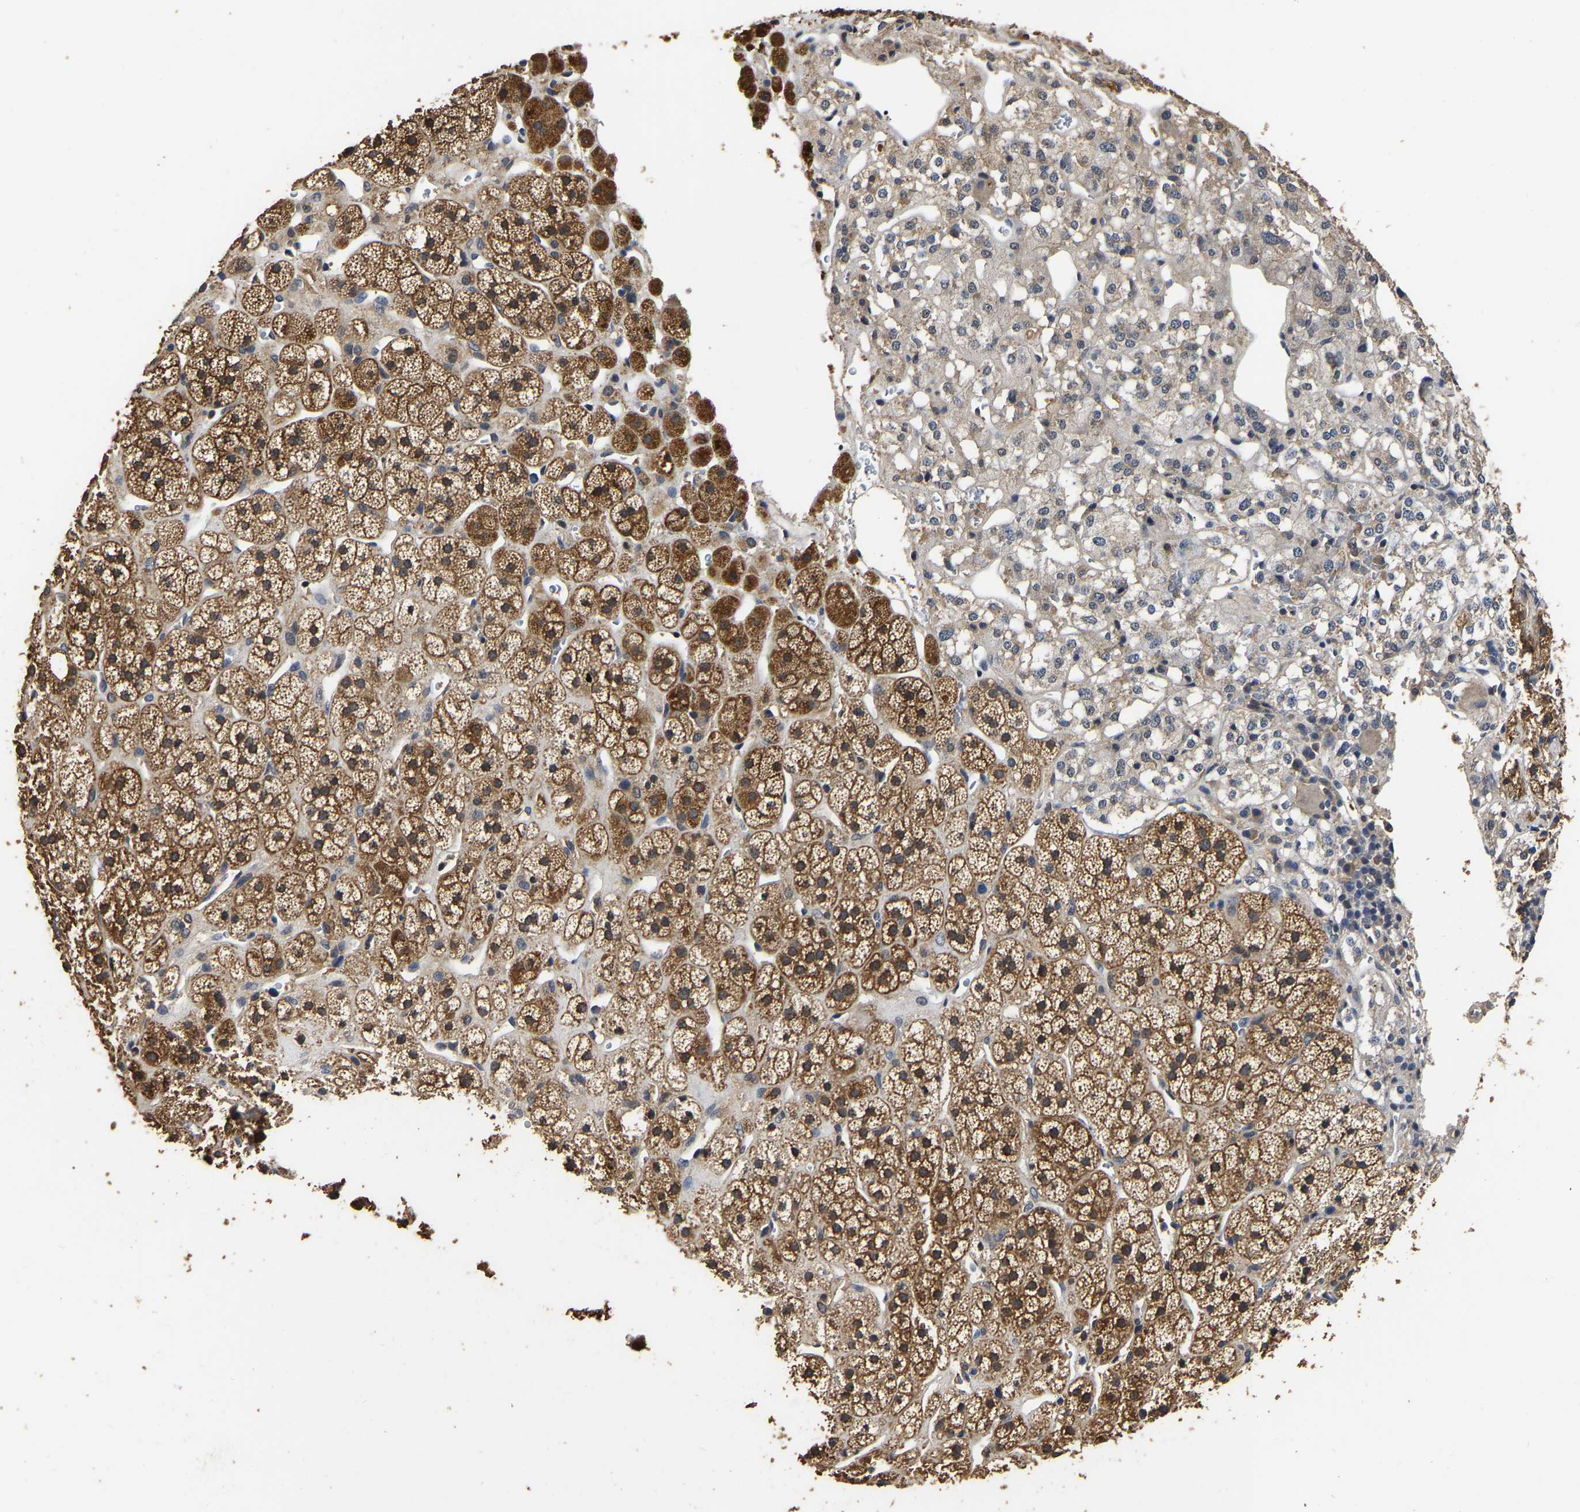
{"staining": {"intensity": "strong", "quantity": ">75%", "location": "cytoplasmic/membranous"}, "tissue": "adrenal gland", "cell_type": "Glandular cells", "image_type": "normal", "snomed": [{"axis": "morphology", "description": "Normal tissue, NOS"}, {"axis": "topography", "description": "Adrenal gland"}], "caption": "IHC (DAB (3,3'-diaminobenzidine)) staining of unremarkable human adrenal gland reveals strong cytoplasmic/membranous protein positivity in about >75% of glandular cells.", "gene": "STK32C", "patient": {"sex": "male", "age": 56}}